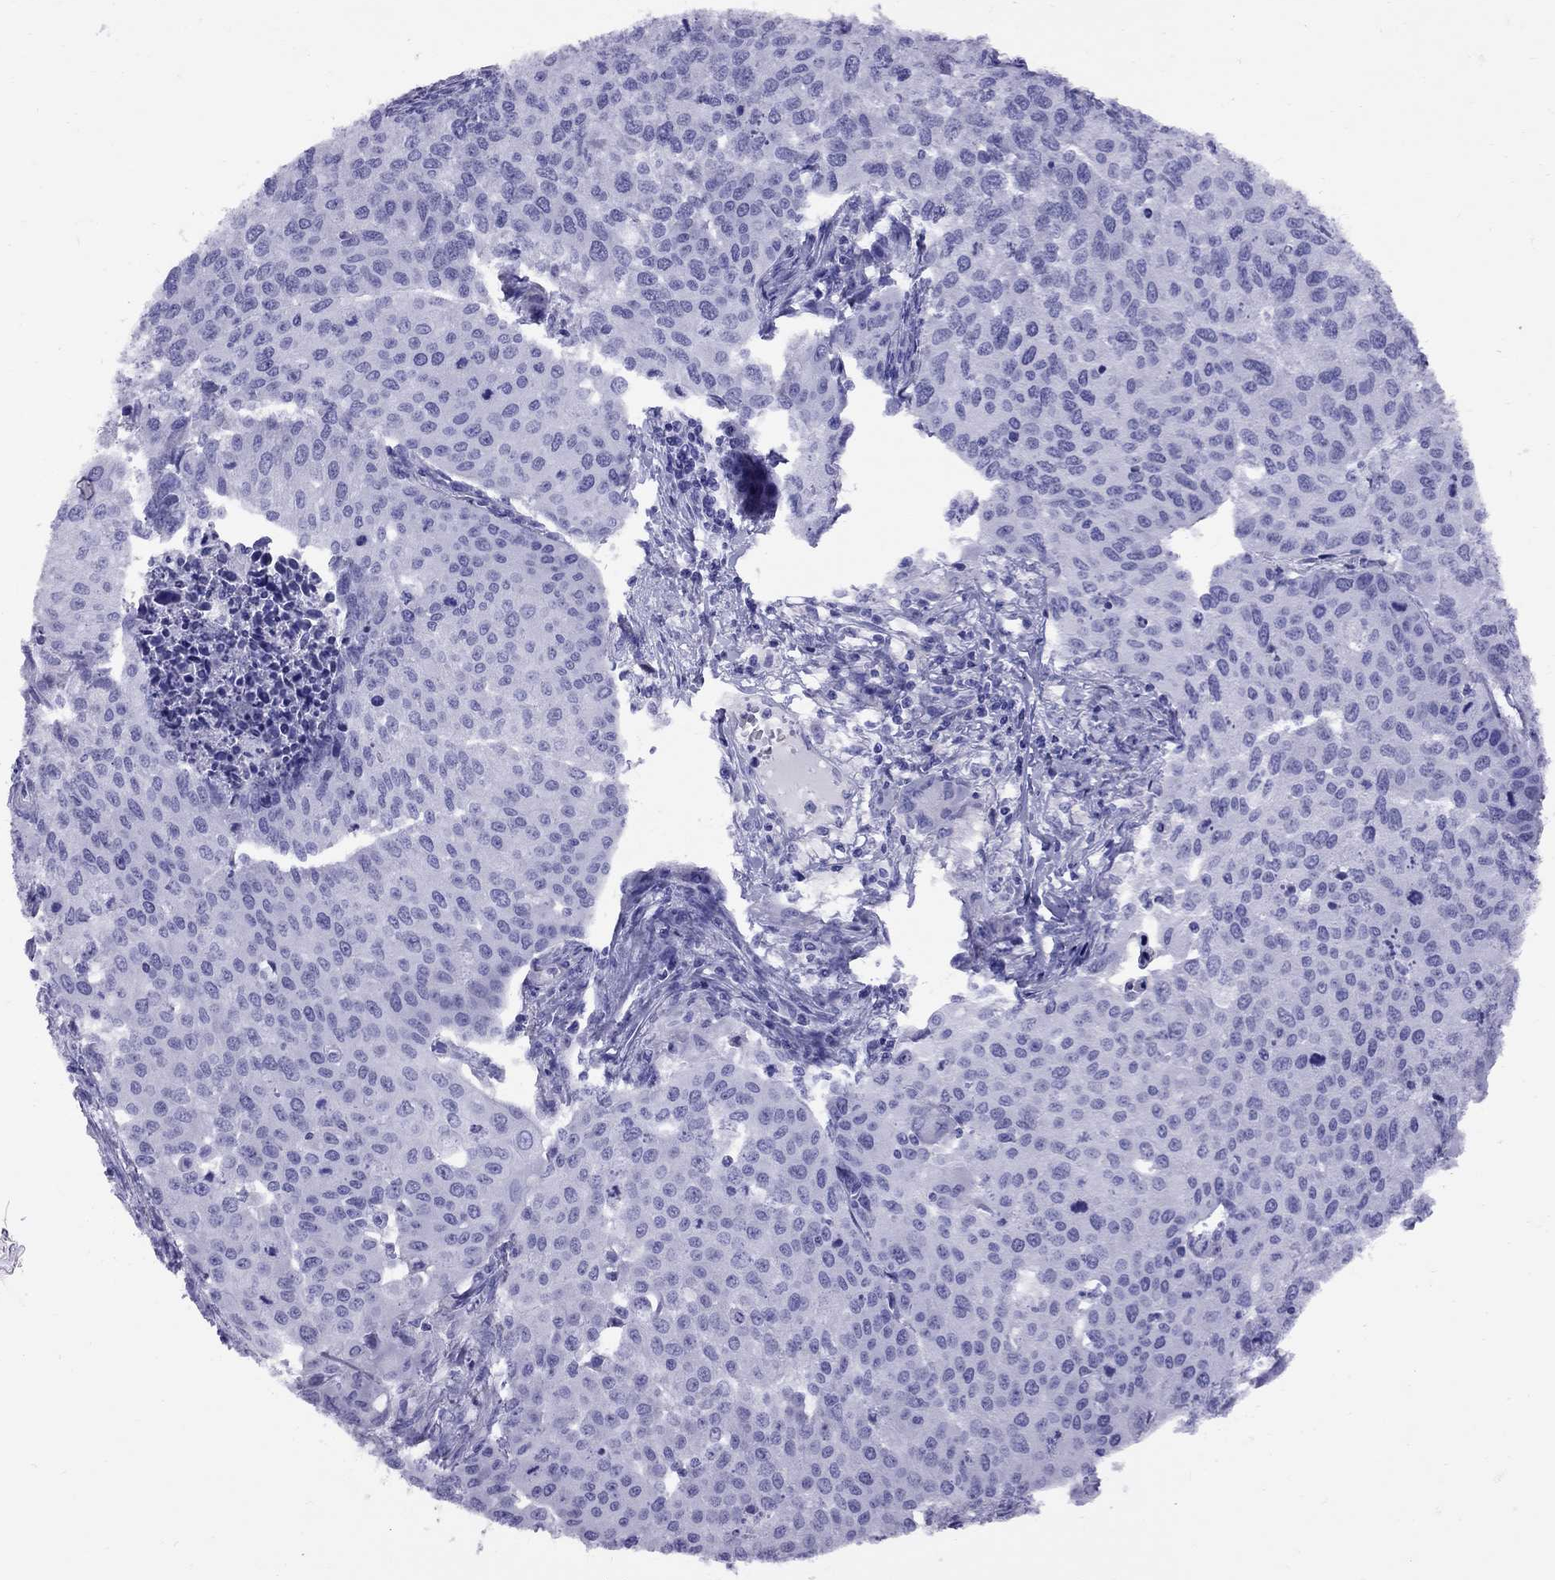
{"staining": {"intensity": "negative", "quantity": "none", "location": "none"}, "tissue": "cervical cancer", "cell_type": "Tumor cells", "image_type": "cancer", "snomed": [{"axis": "morphology", "description": "Squamous cell carcinoma, NOS"}, {"axis": "topography", "description": "Cervix"}], "caption": "Tumor cells show no significant expression in cervical cancer (squamous cell carcinoma). (DAB immunohistochemistry (IHC), high magnification).", "gene": "AVPR1B", "patient": {"sex": "female", "age": 38}}